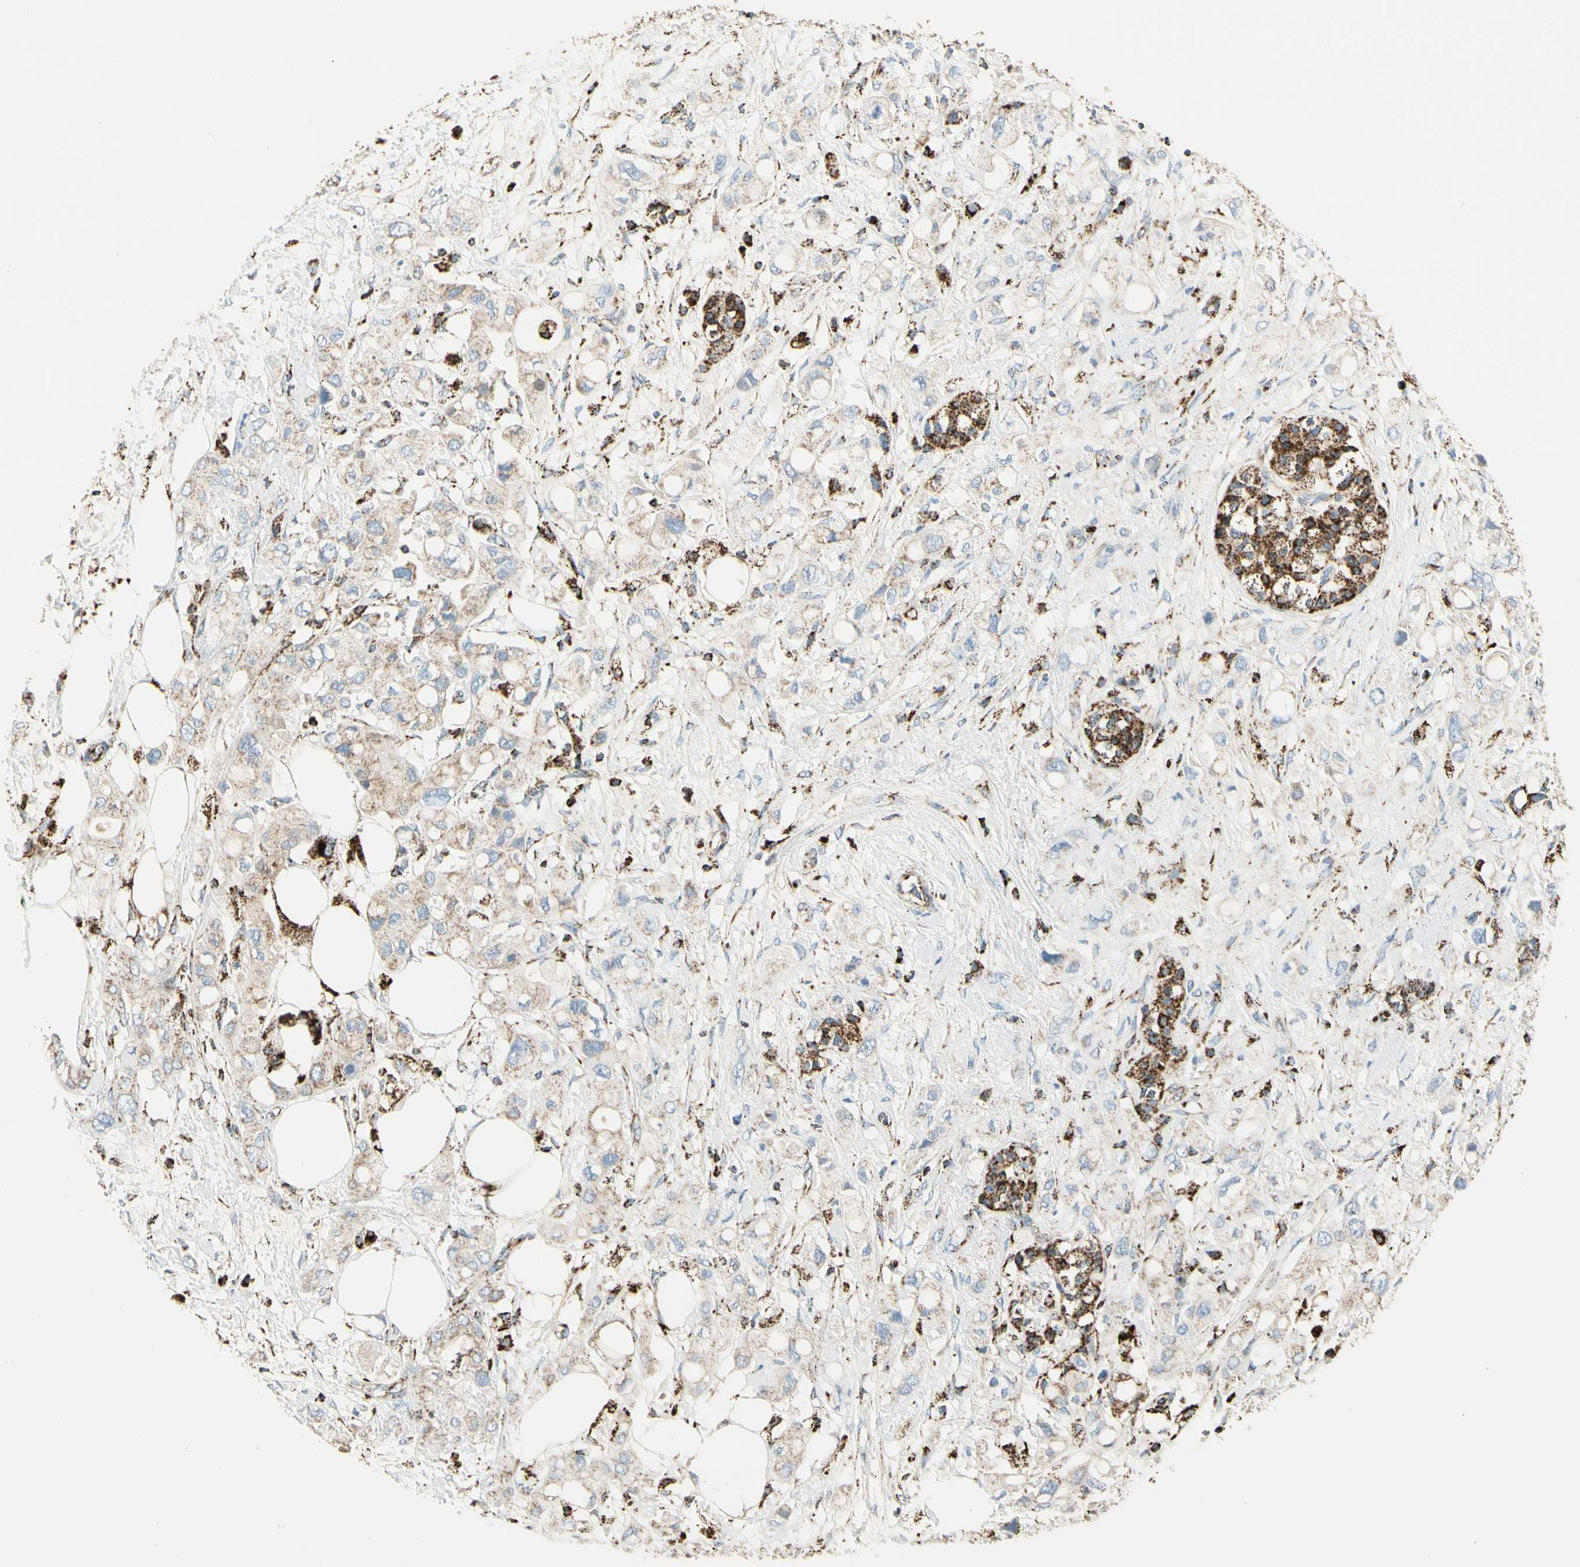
{"staining": {"intensity": "weak", "quantity": "25%-75%", "location": "cytoplasmic/membranous"}, "tissue": "pancreatic cancer", "cell_type": "Tumor cells", "image_type": "cancer", "snomed": [{"axis": "morphology", "description": "Adenocarcinoma, NOS"}, {"axis": "topography", "description": "Pancreas"}], "caption": "High-power microscopy captured an immunohistochemistry (IHC) photomicrograph of pancreatic cancer, revealing weak cytoplasmic/membranous staining in about 25%-75% of tumor cells.", "gene": "ME2", "patient": {"sex": "female", "age": 56}}